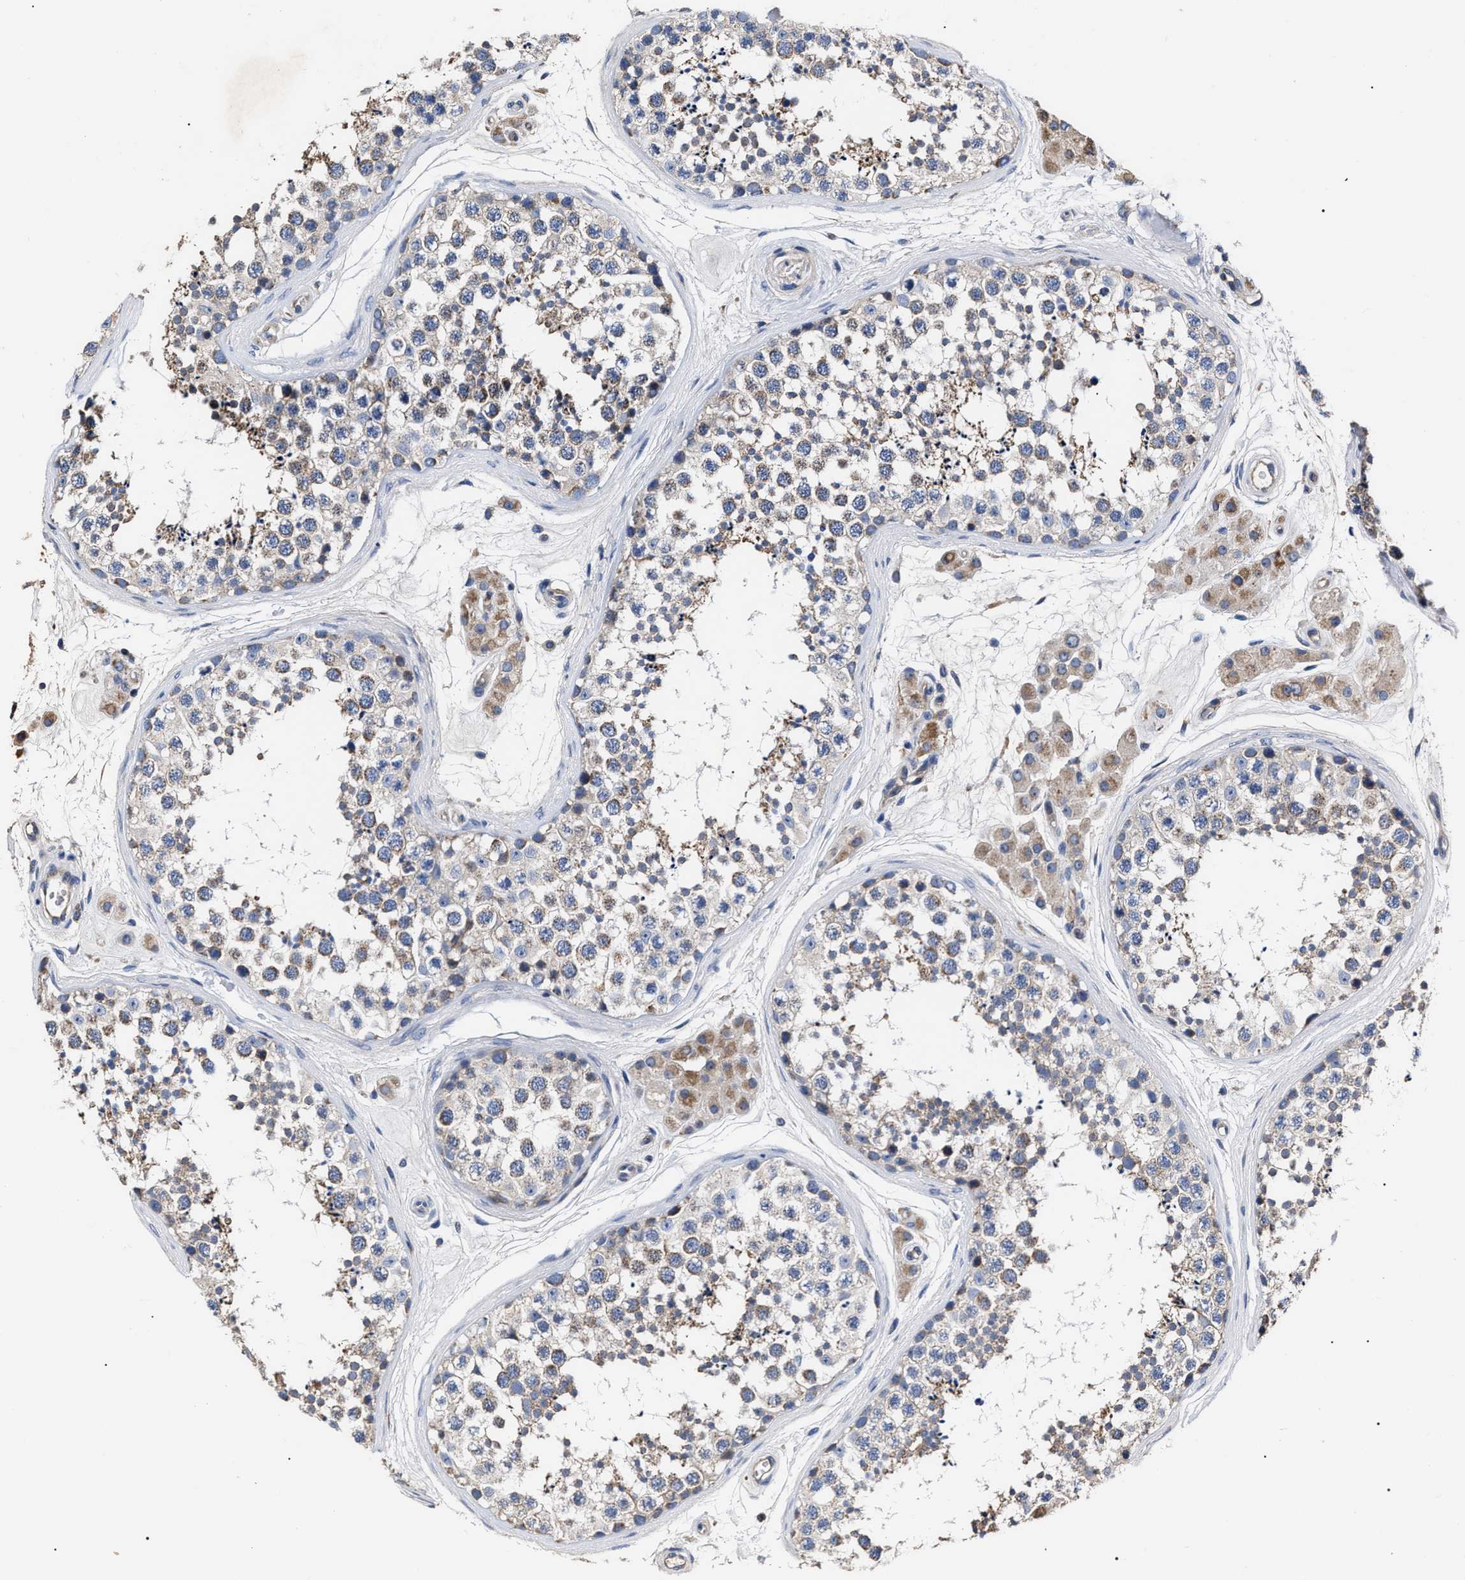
{"staining": {"intensity": "moderate", "quantity": "25%-75%", "location": "cytoplasmic/membranous"}, "tissue": "testis", "cell_type": "Cells in seminiferous ducts", "image_type": "normal", "snomed": [{"axis": "morphology", "description": "Normal tissue, NOS"}, {"axis": "topography", "description": "Testis"}], "caption": "Testis stained with a brown dye demonstrates moderate cytoplasmic/membranous positive positivity in about 25%-75% of cells in seminiferous ducts.", "gene": "MACC1", "patient": {"sex": "male", "age": 56}}